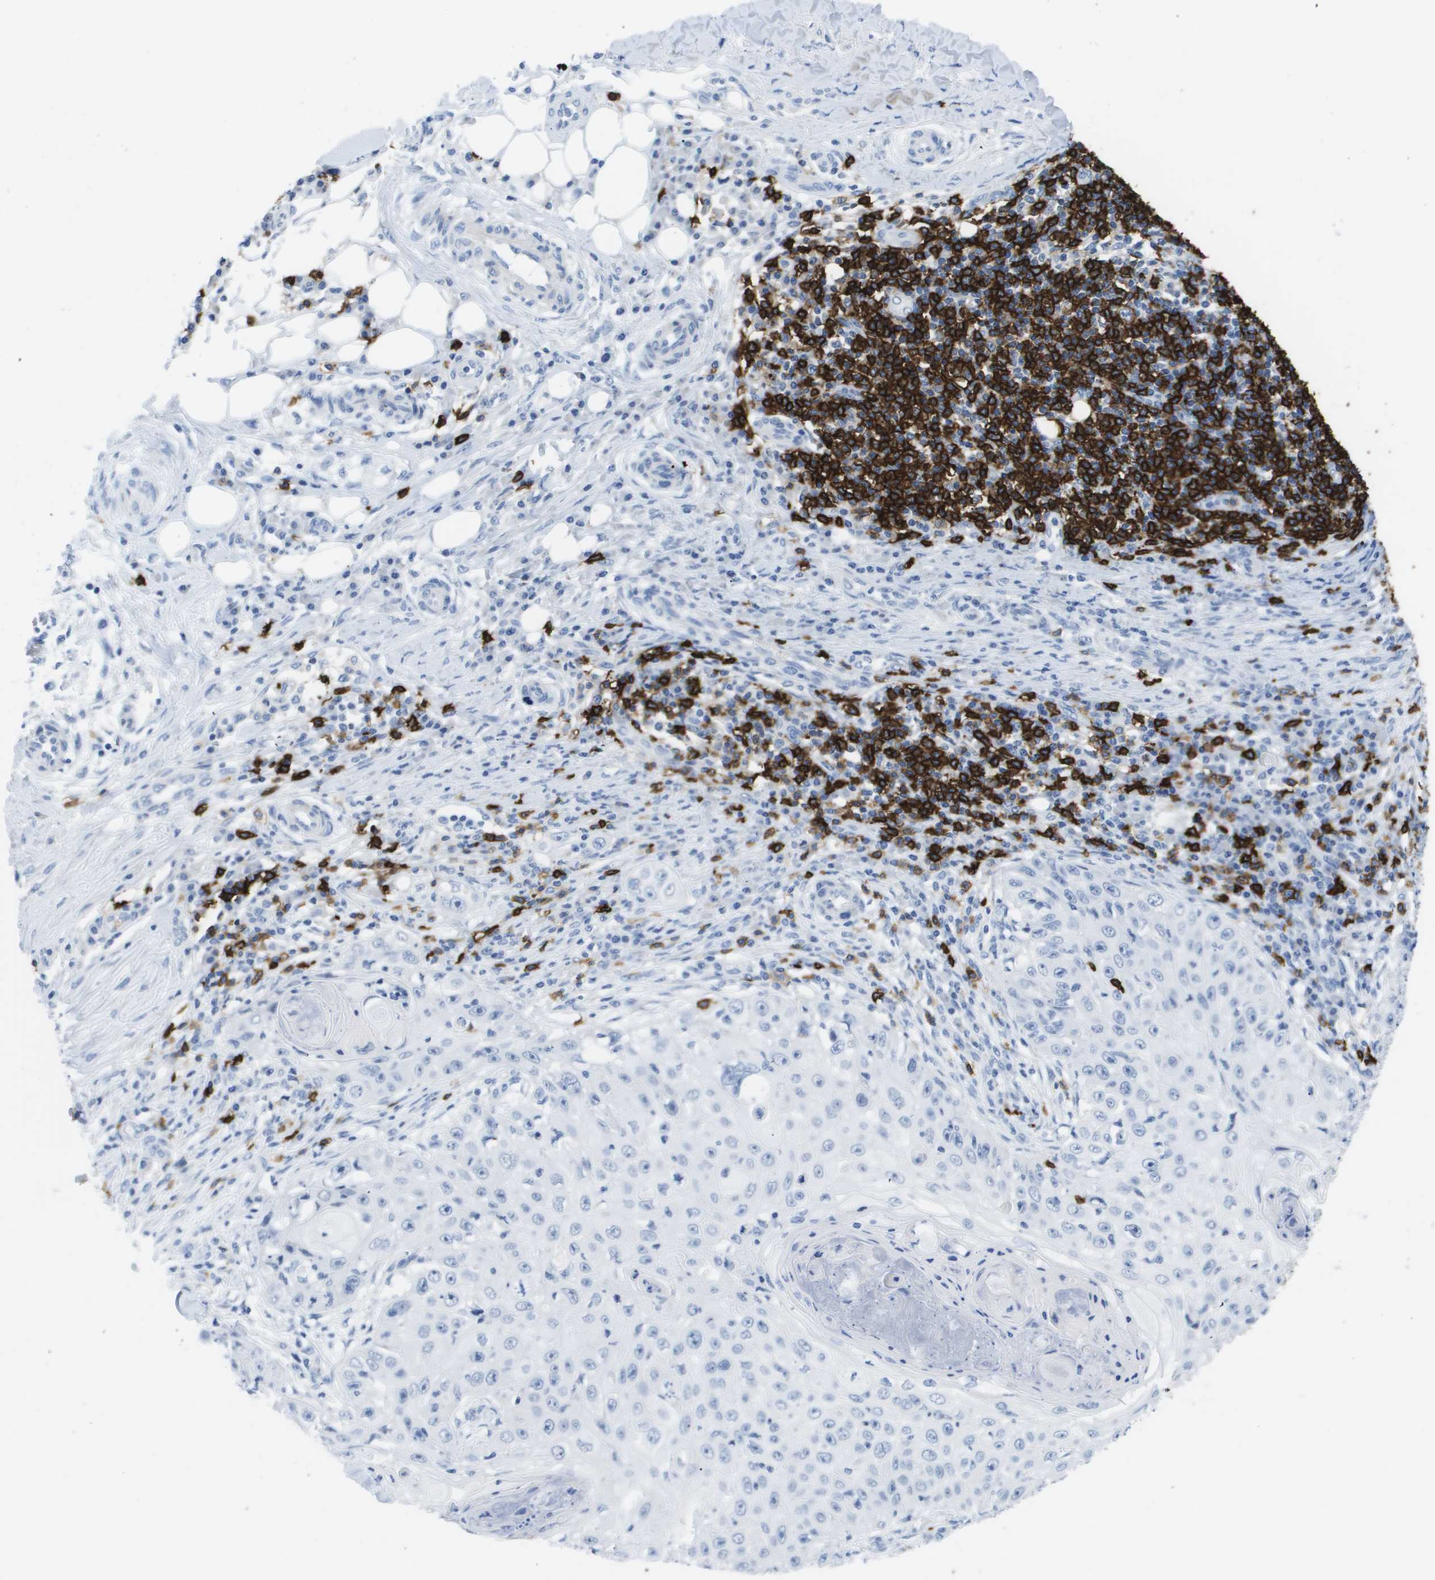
{"staining": {"intensity": "negative", "quantity": "none", "location": "none"}, "tissue": "skin cancer", "cell_type": "Tumor cells", "image_type": "cancer", "snomed": [{"axis": "morphology", "description": "Squamous cell carcinoma, NOS"}, {"axis": "topography", "description": "Skin"}], "caption": "Tumor cells show no significant protein positivity in skin cancer.", "gene": "MS4A1", "patient": {"sex": "male", "age": 86}}